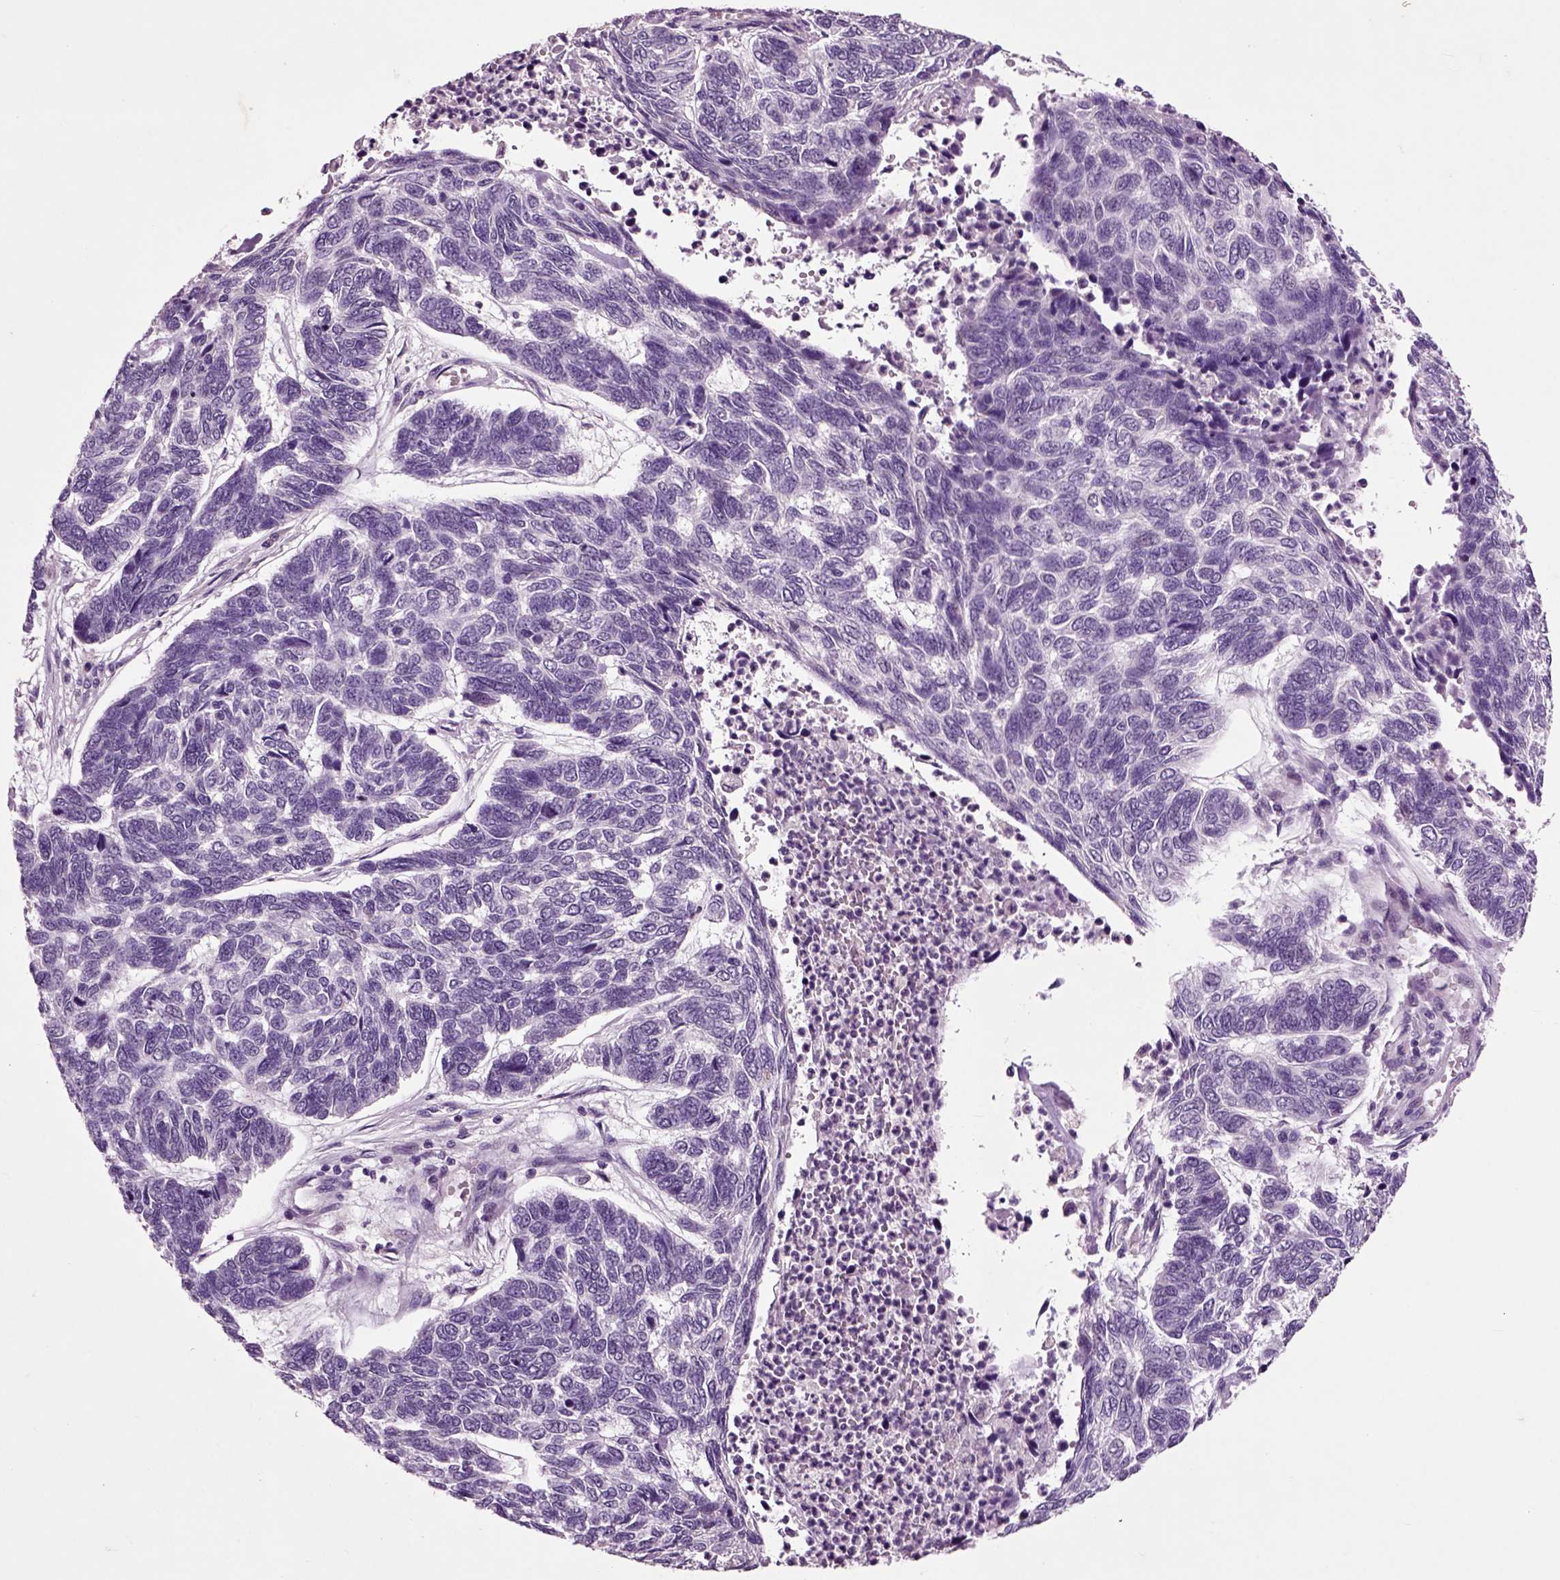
{"staining": {"intensity": "negative", "quantity": "none", "location": "none"}, "tissue": "skin cancer", "cell_type": "Tumor cells", "image_type": "cancer", "snomed": [{"axis": "morphology", "description": "Basal cell carcinoma"}, {"axis": "topography", "description": "Skin"}], "caption": "Immunohistochemistry of human skin cancer (basal cell carcinoma) displays no positivity in tumor cells.", "gene": "CRHR1", "patient": {"sex": "female", "age": 65}}